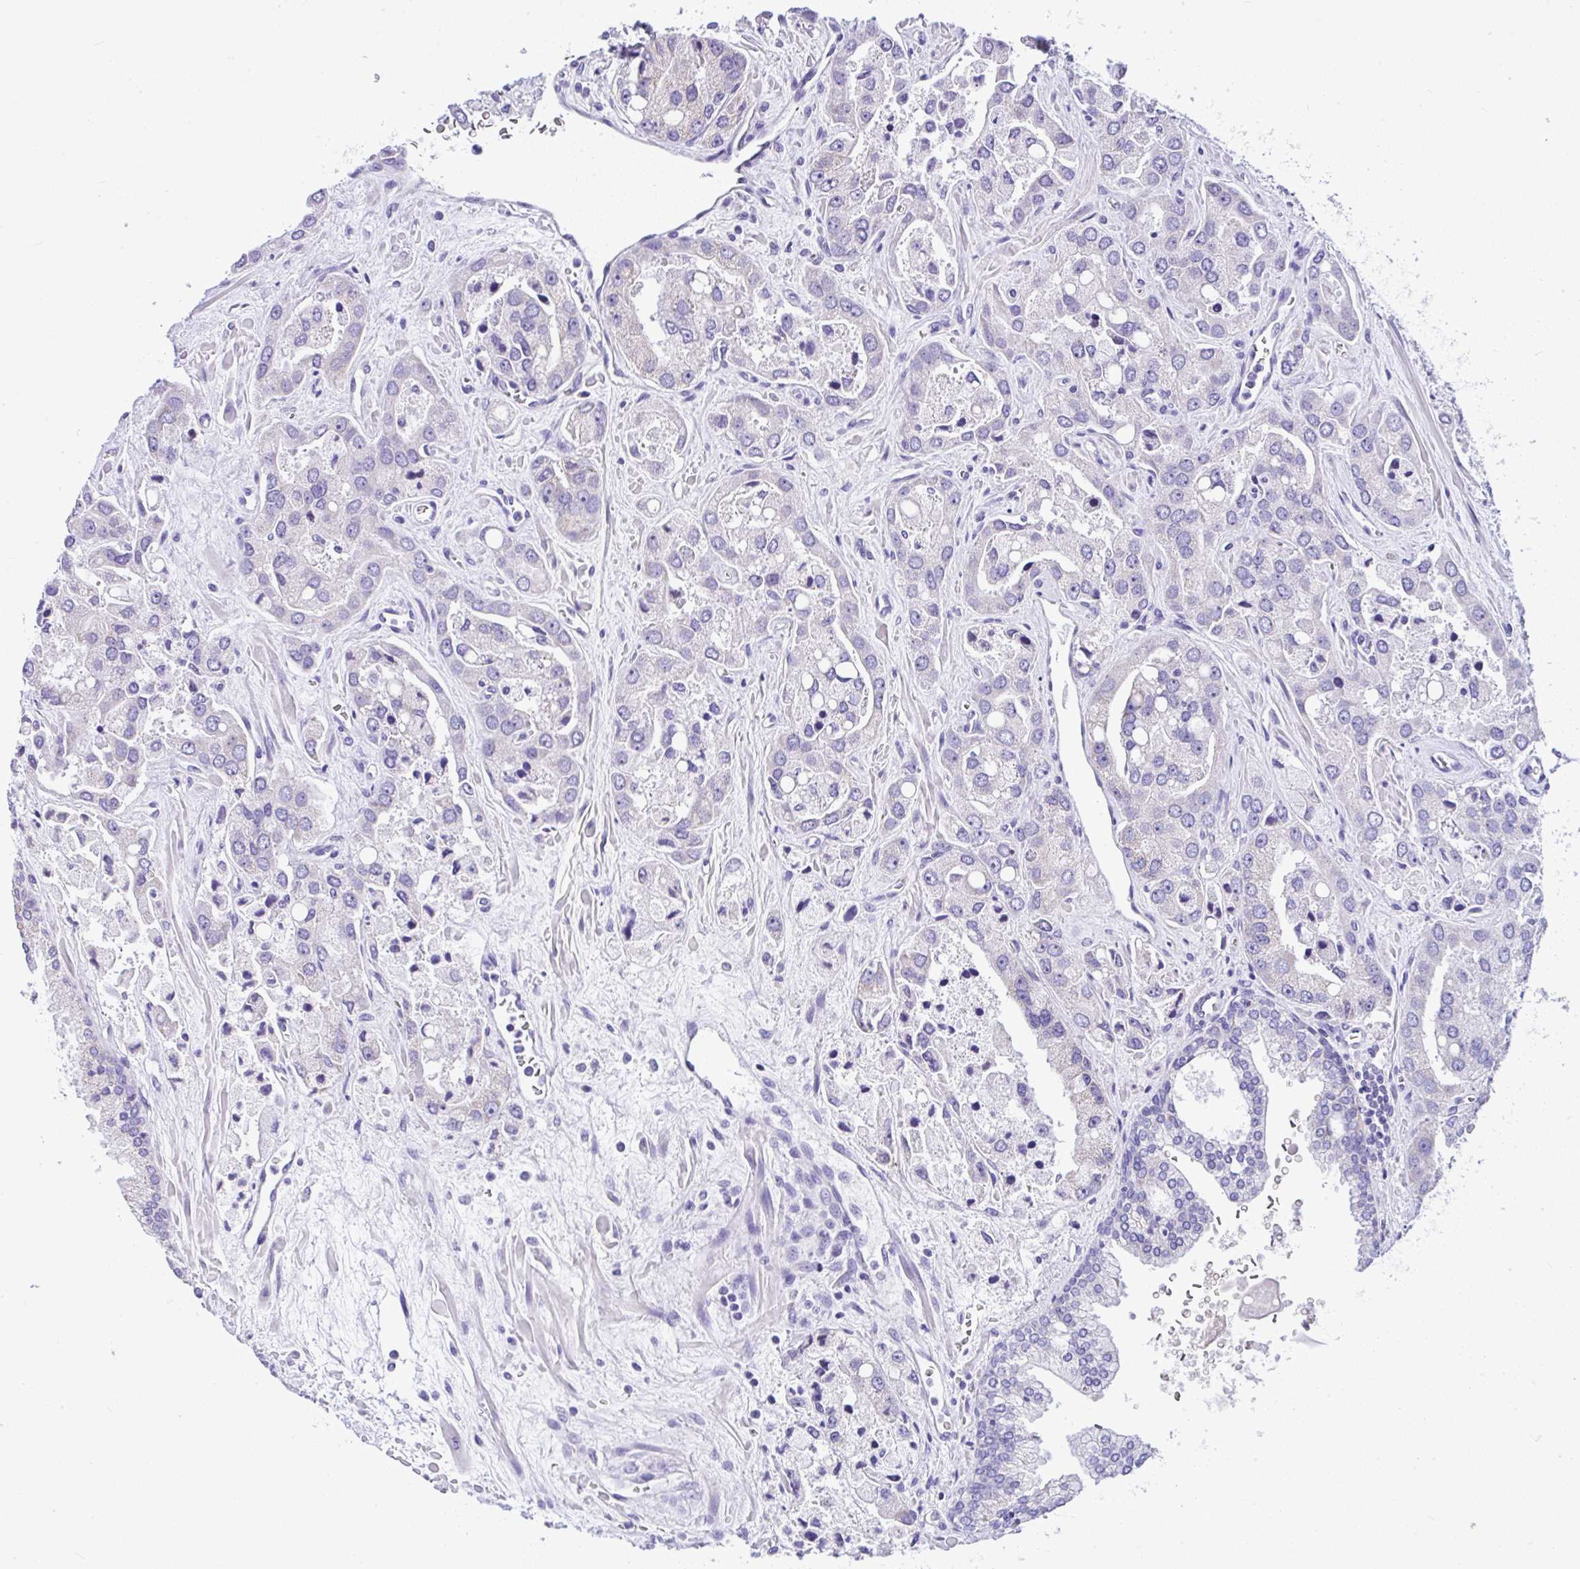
{"staining": {"intensity": "negative", "quantity": "none", "location": "none"}, "tissue": "prostate cancer", "cell_type": "Tumor cells", "image_type": "cancer", "snomed": [{"axis": "morphology", "description": "Normal tissue, NOS"}, {"axis": "morphology", "description": "Adenocarcinoma, High grade"}, {"axis": "topography", "description": "Prostate"}, {"axis": "topography", "description": "Peripheral nerve tissue"}], "caption": "This is an IHC micrograph of prostate cancer (high-grade adenocarcinoma). There is no positivity in tumor cells.", "gene": "SLC13A1", "patient": {"sex": "male", "age": 68}}